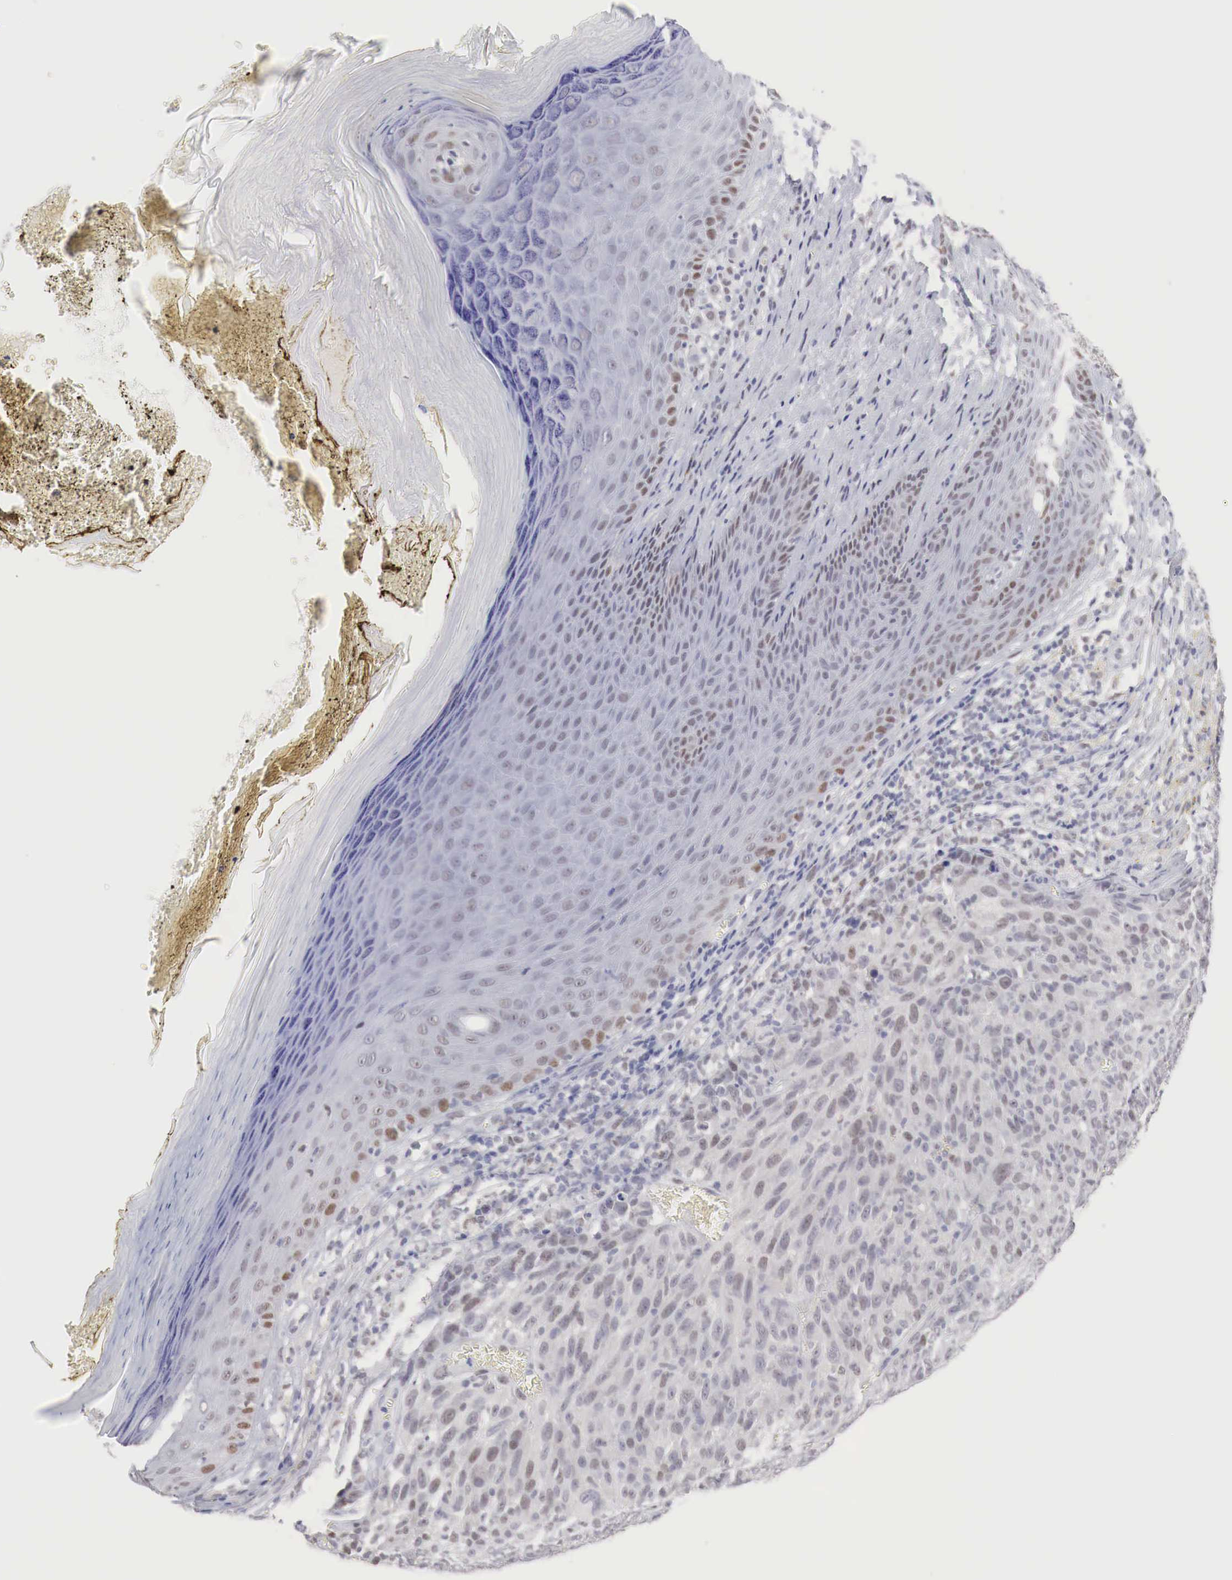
{"staining": {"intensity": "weak", "quantity": "25%-75%", "location": "nuclear"}, "tissue": "melanoma", "cell_type": "Tumor cells", "image_type": "cancer", "snomed": [{"axis": "morphology", "description": "Malignant melanoma, NOS"}, {"axis": "topography", "description": "Skin"}], "caption": "Tumor cells exhibit low levels of weak nuclear expression in approximately 25%-75% of cells in malignant melanoma. Using DAB (brown) and hematoxylin (blue) stains, captured at high magnification using brightfield microscopy.", "gene": "FOXP2", "patient": {"sex": "male", "age": 76}}